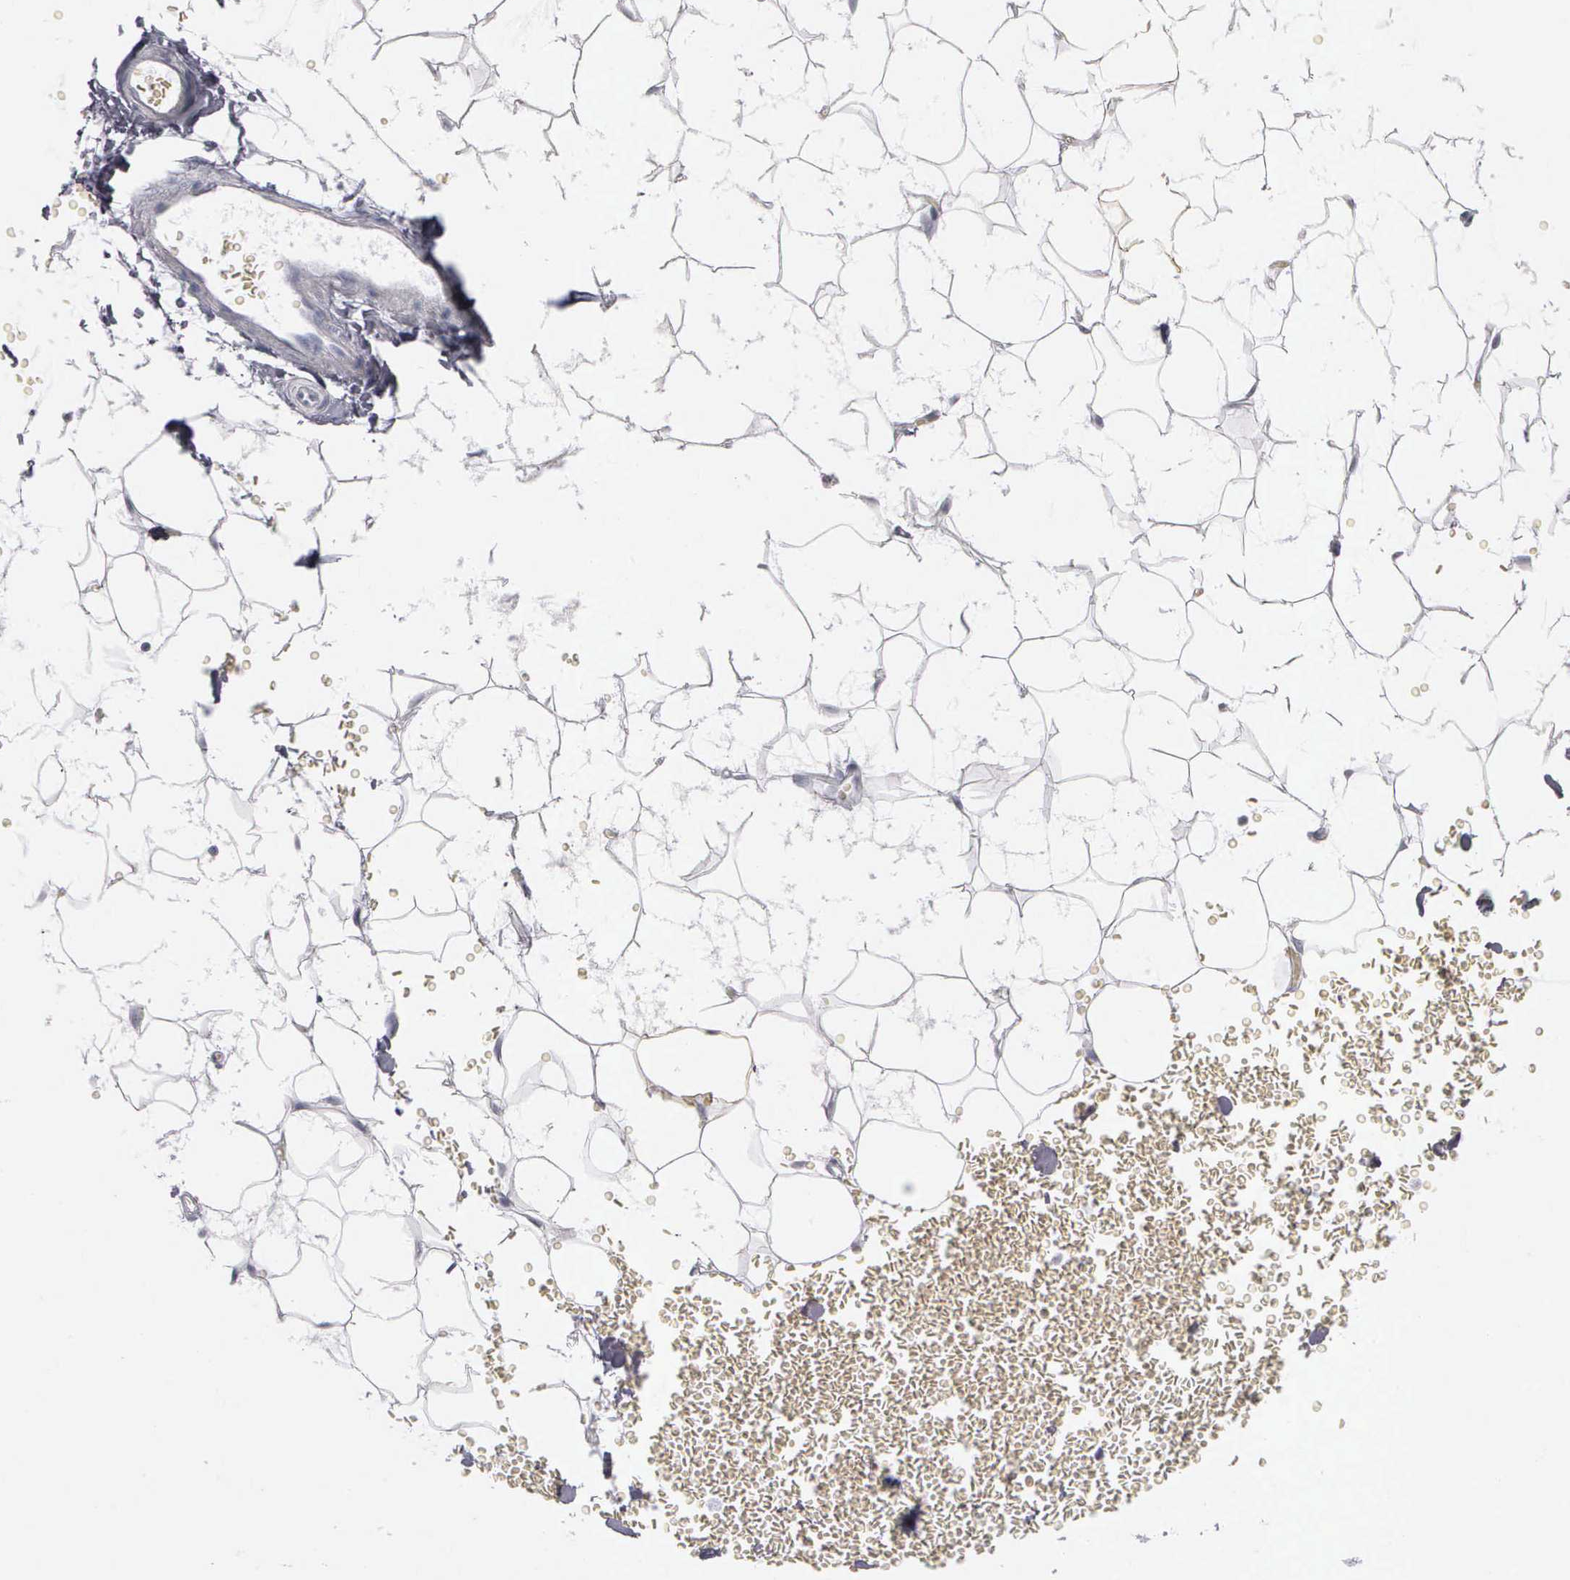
{"staining": {"intensity": "negative", "quantity": "none", "location": "none"}, "tissue": "adipose tissue", "cell_type": "Adipocytes", "image_type": "normal", "snomed": [{"axis": "morphology", "description": "Normal tissue, NOS"}, {"axis": "morphology", "description": "Inflammation, NOS"}, {"axis": "topography", "description": "Lymph node"}, {"axis": "topography", "description": "Peripheral nerve tissue"}], "caption": "Immunohistochemistry (IHC) of benign human adipose tissue shows no staining in adipocytes.", "gene": "NKX2", "patient": {"sex": "male", "age": 52}}